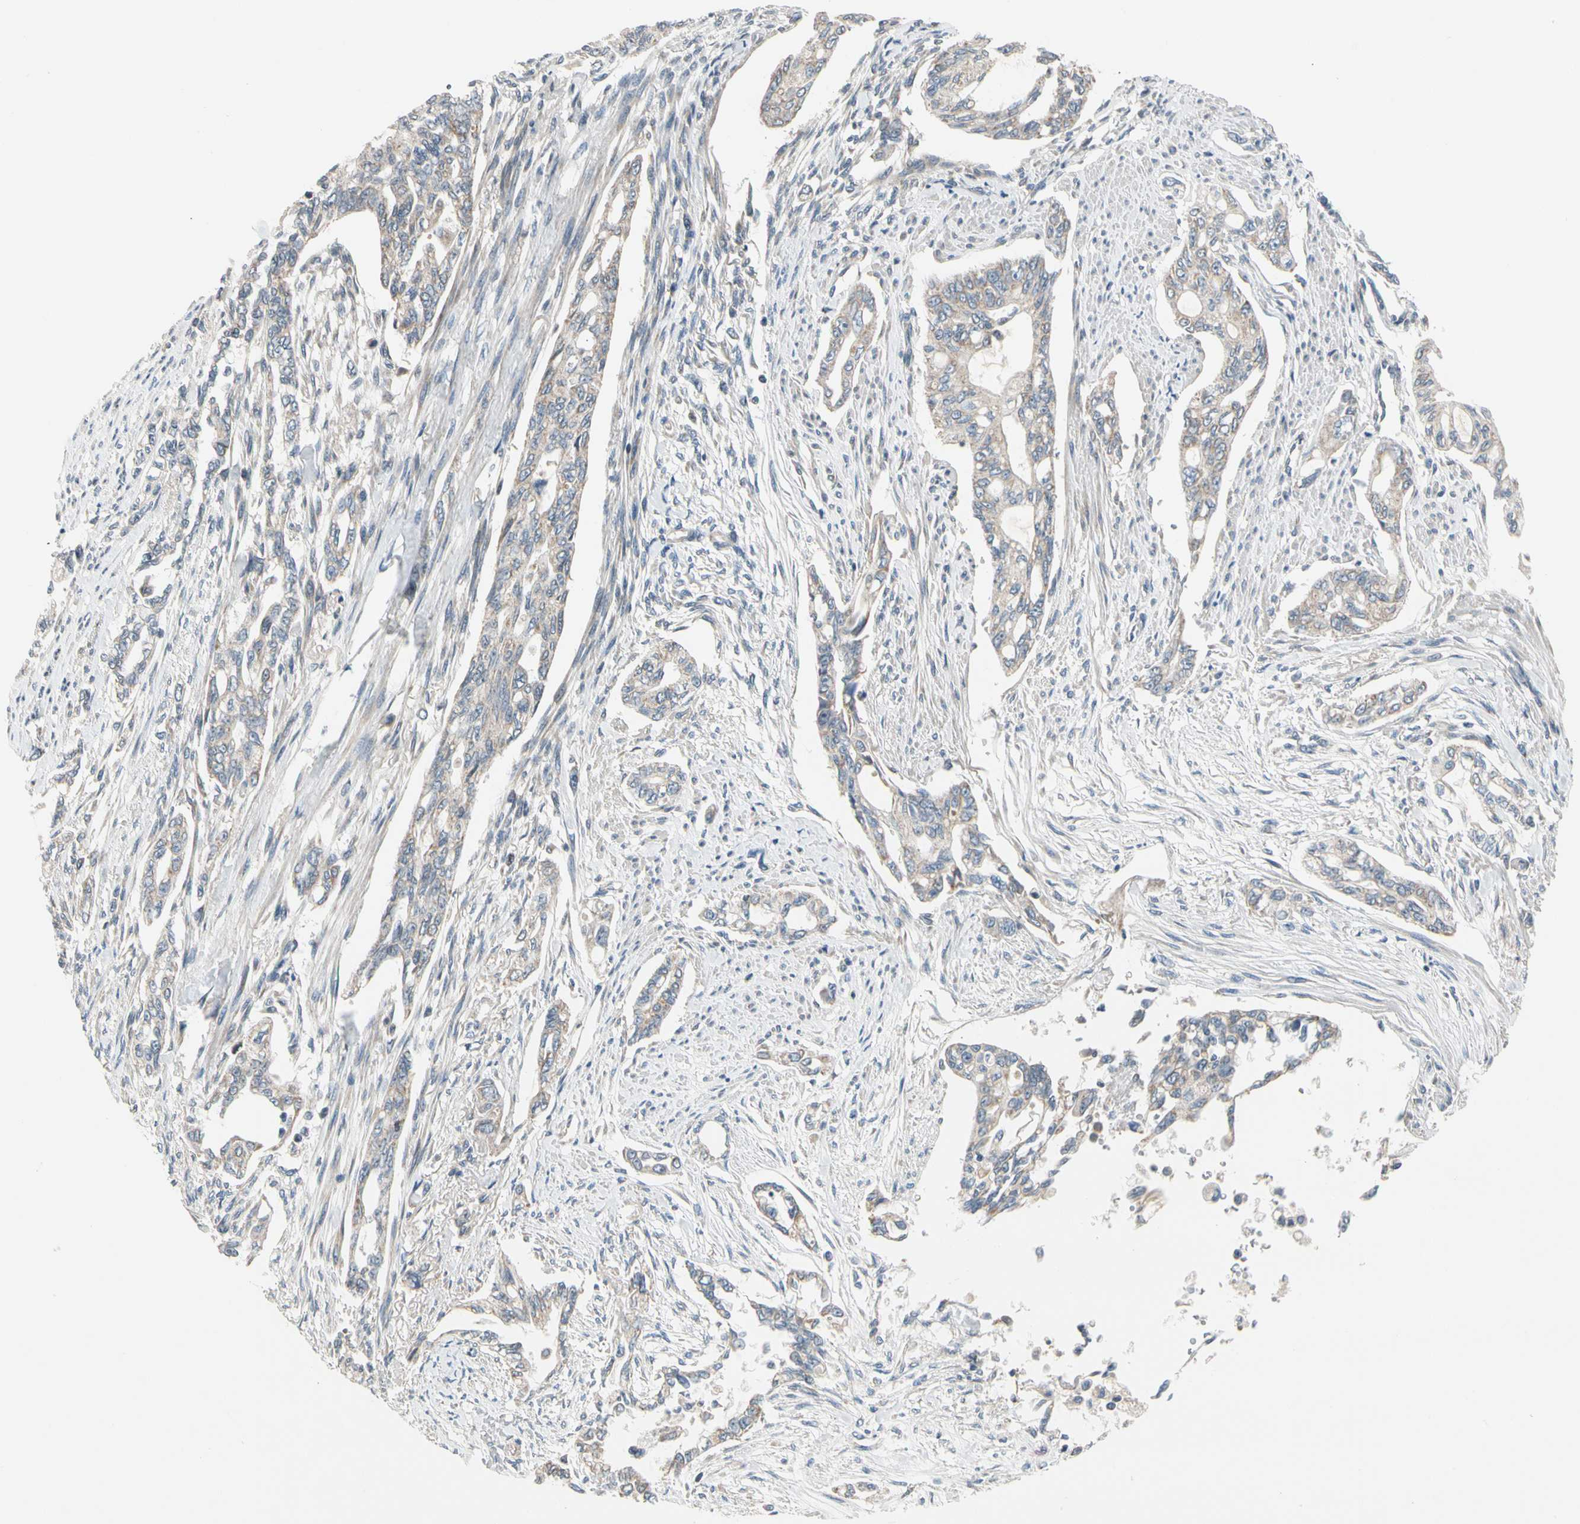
{"staining": {"intensity": "weak", "quantity": "25%-75%", "location": "cytoplasmic/membranous"}, "tissue": "pancreatic cancer", "cell_type": "Tumor cells", "image_type": "cancer", "snomed": [{"axis": "morphology", "description": "Normal tissue, NOS"}, {"axis": "topography", "description": "Pancreas"}], "caption": "Brown immunohistochemical staining in human pancreatic cancer displays weak cytoplasmic/membranous positivity in about 25%-75% of tumor cells. The protein of interest is stained brown, and the nuclei are stained in blue (DAB (3,3'-diaminobenzidine) IHC with brightfield microscopy, high magnification).", "gene": "SOX30", "patient": {"sex": "male", "age": 42}}